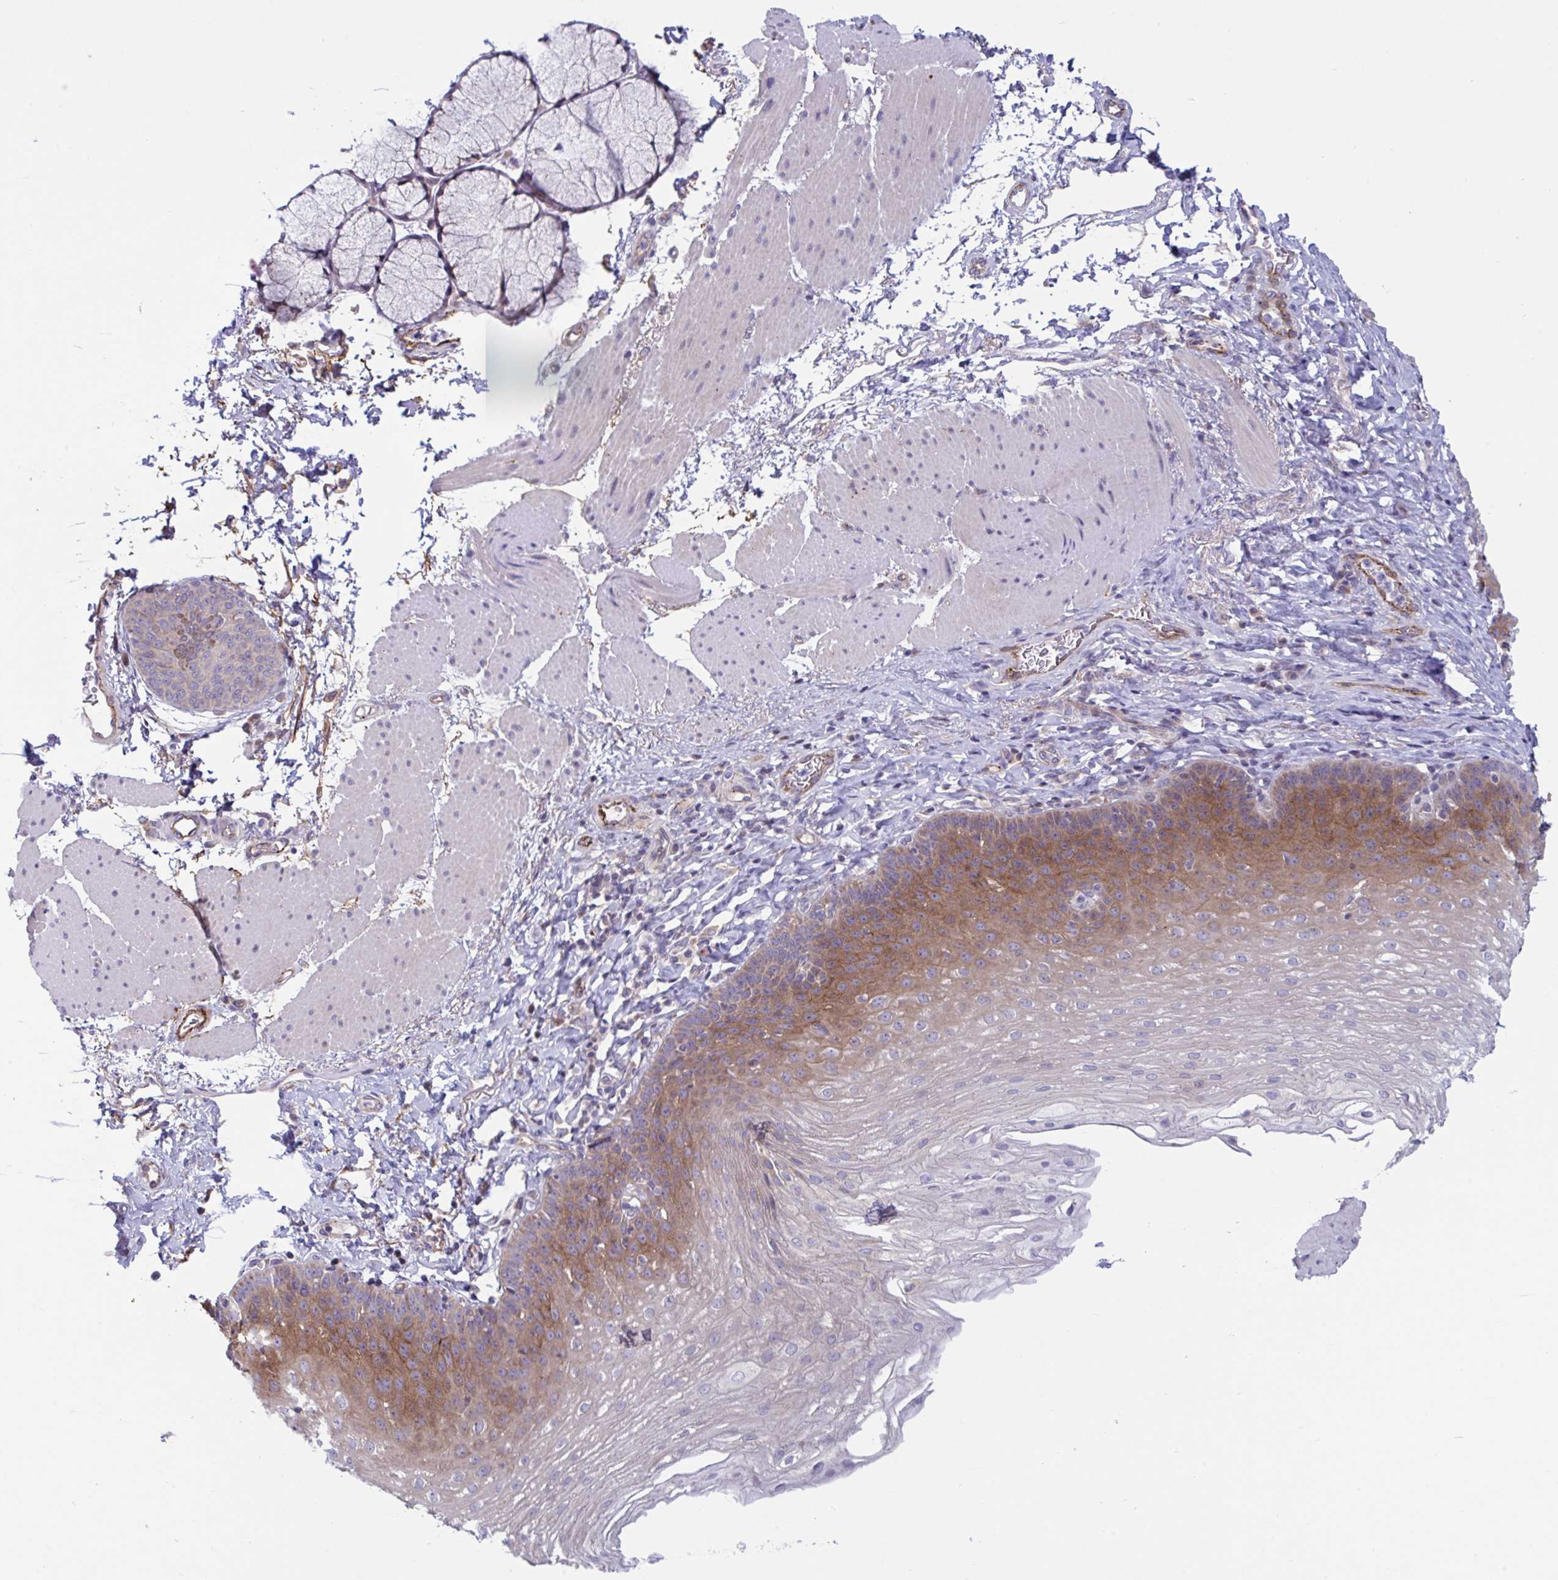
{"staining": {"intensity": "moderate", "quantity": "25%-75%", "location": "cytoplasmic/membranous"}, "tissue": "esophagus", "cell_type": "Squamous epithelial cells", "image_type": "normal", "snomed": [{"axis": "morphology", "description": "Normal tissue, NOS"}, {"axis": "topography", "description": "Esophagus"}], "caption": "Protein expression analysis of benign esophagus reveals moderate cytoplasmic/membranous expression in about 25%-75% of squamous epithelial cells.", "gene": "IL37", "patient": {"sex": "female", "age": 81}}